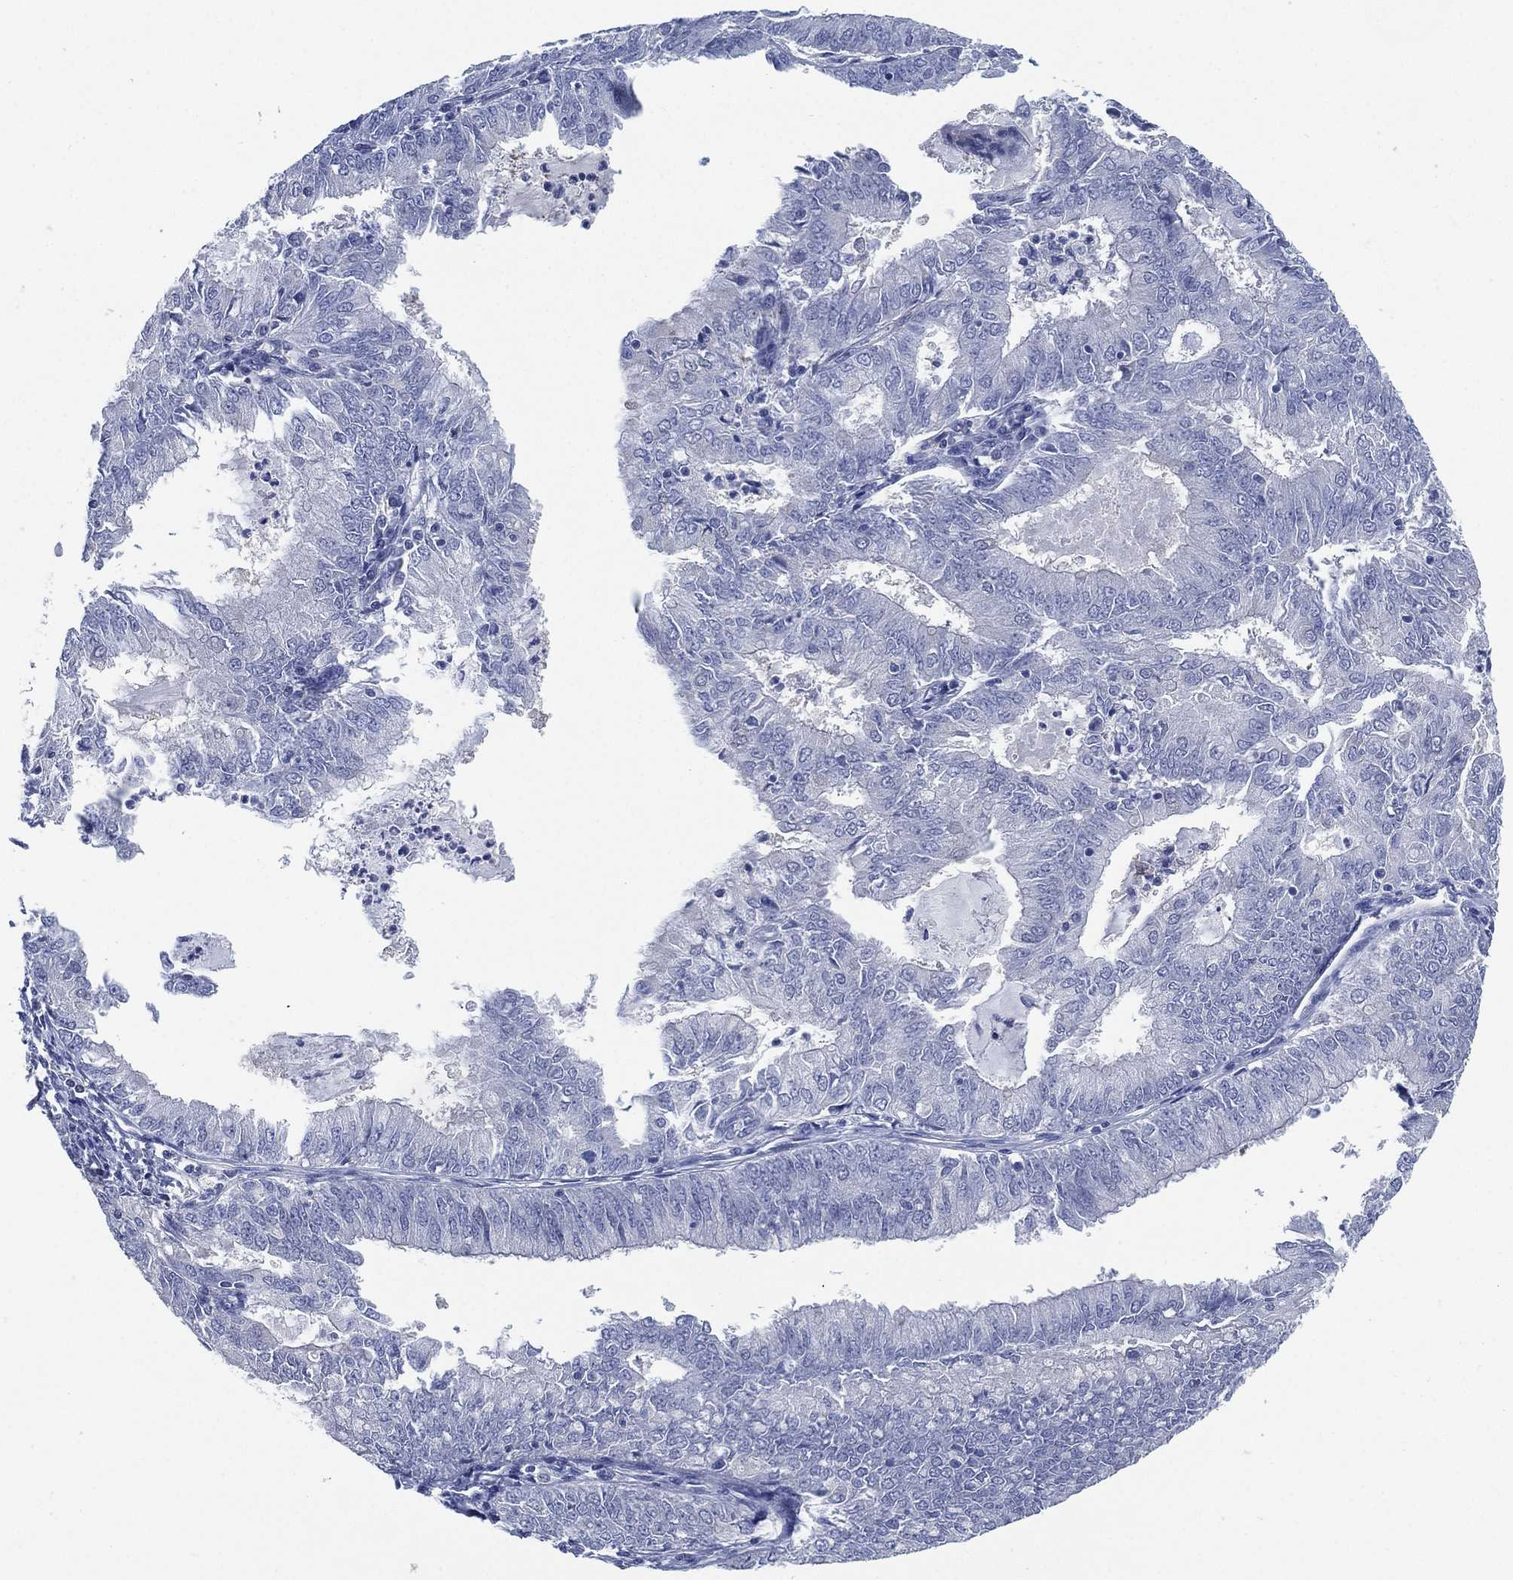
{"staining": {"intensity": "negative", "quantity": "none", "location": "none"}, "tissue": "endometrial cancer", "cell_type": "Tumor cells", "image_type": "cancer", "snomed": [{"axis": "morphology", "description": "Adenocarcinoma, NOS"}, {"axis": "topography", "description": "Endometrium"}], "caption": "IHC of human endometrial cancer demonstrates no staining in tumor cells.", "gene": "C5orf46", "patient": {"sex": "female", "age": 57}}